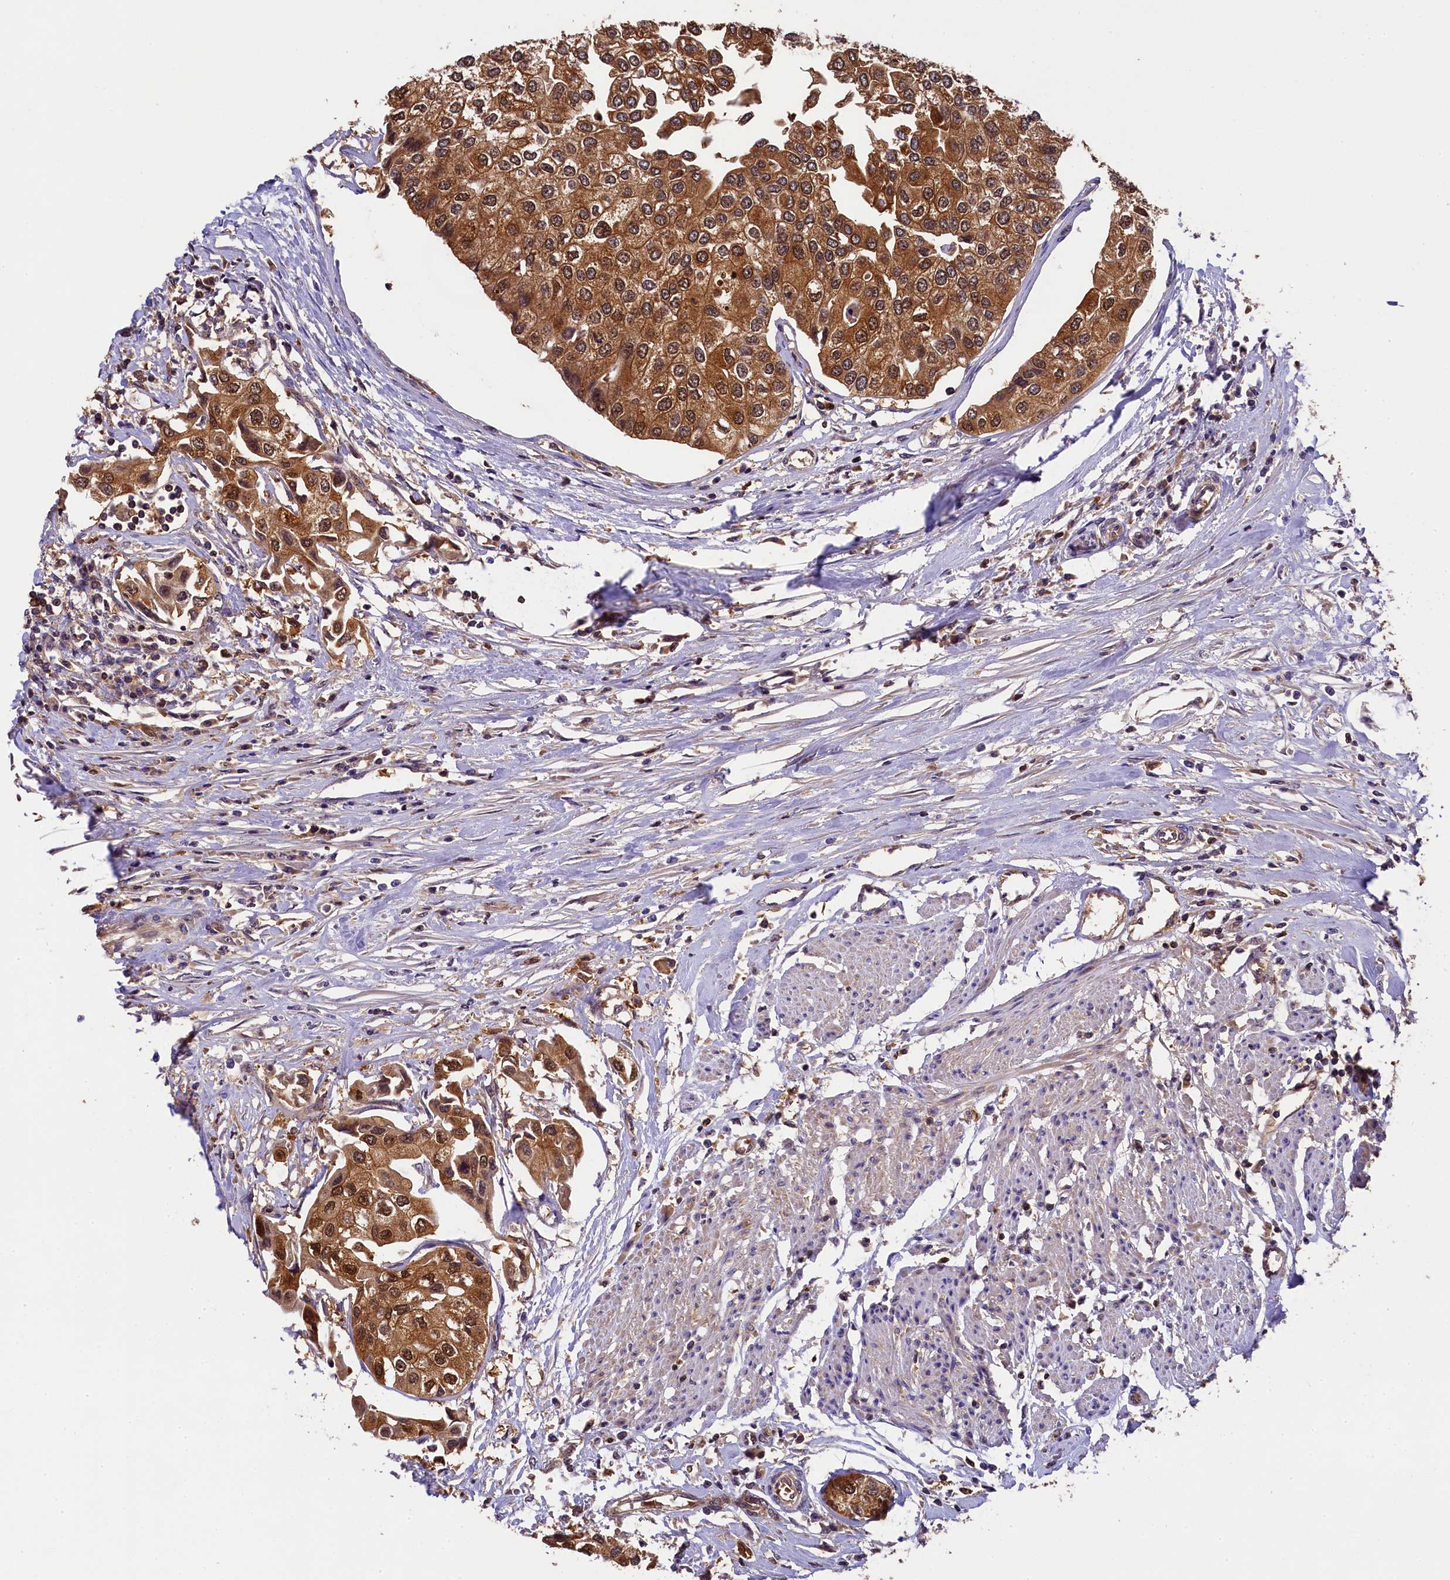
{"staining": {"intensity": "moderate", "quantity": ">75%", "location": "cytoplasmic/membranous,nuclear"}, "tissue": "urothelial cancer", "cell_type": "Tumor cells", "image_type": "cancer", "snomed": [{"axis": "morphology", "description": "Urothelial carcinoma, High grade"}, {"axis": "topography", "description": "Urinary bladder"}], "caption": "Immunohistochemistry micrograph of human high-grade urothelial carcinoma stained for a protein (brown), which demonstrates medium levels of moderate cytoplasmic/membranous and nuclear positivity in about >75% of tumor cells.", "gene": "EIF6", "patient": {"sex": "male", "age": 64}}